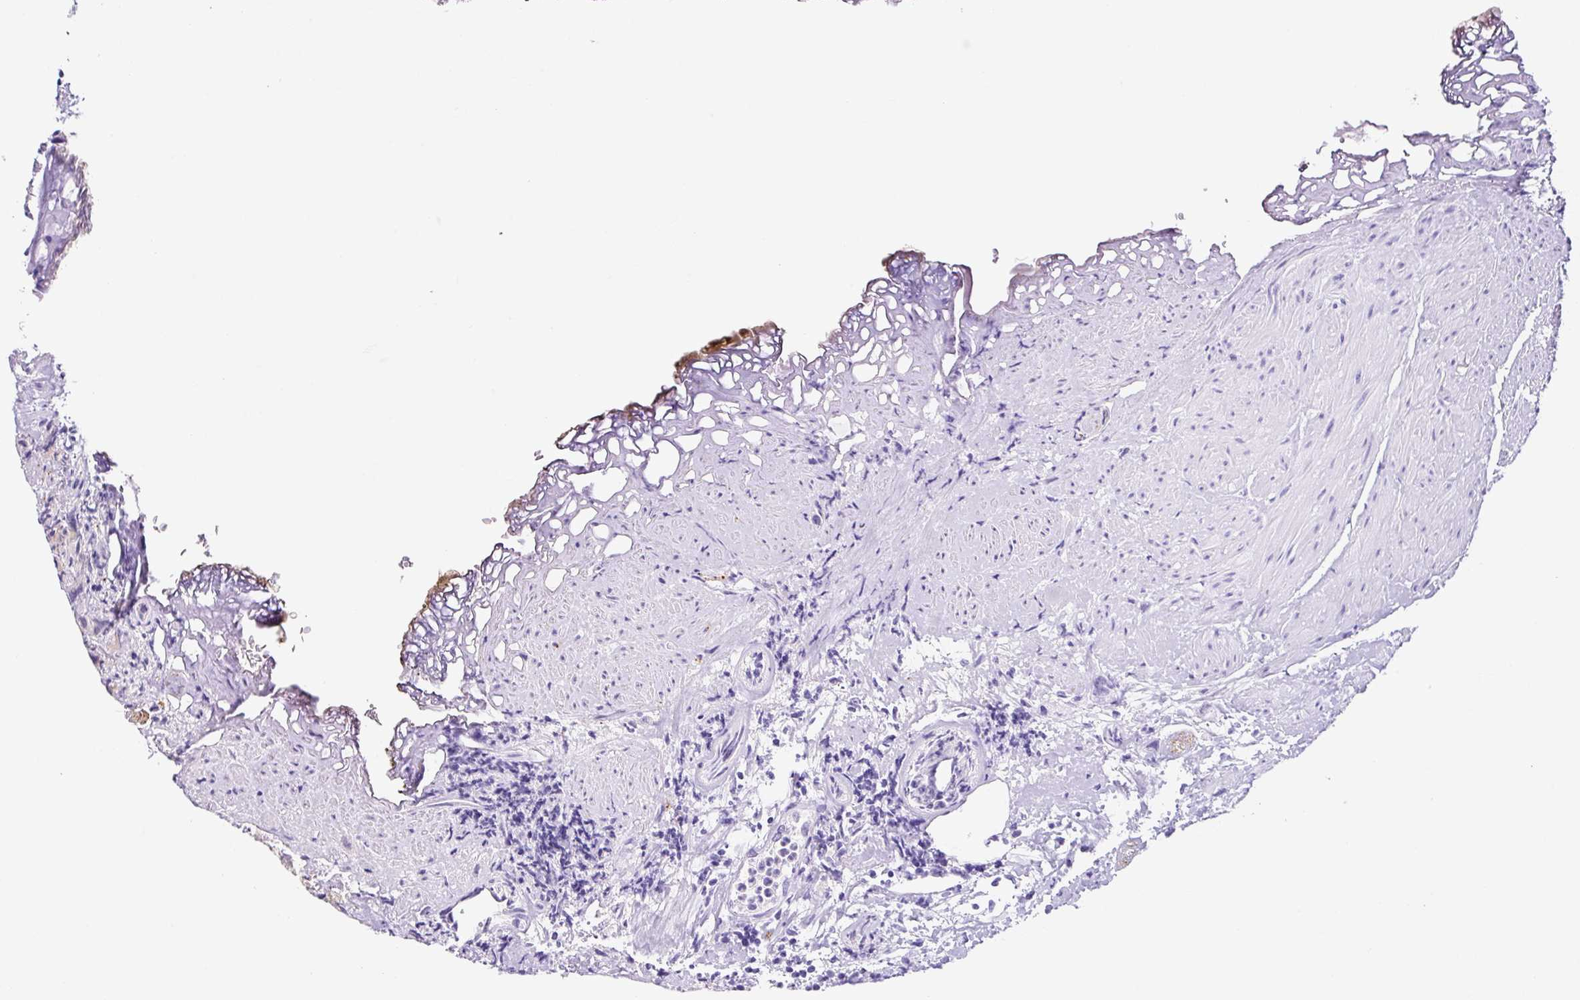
{"staining": {"intensity": "negative", "quantity": "none", "location": "none"}, "tissue": "prostate cancer", "cell_type": "Tumor cells", "image_type": "cancer", "snomed": [{"axis": "morphology", "description": "Adenocarcinoma, High grade"}, {"axis": "topography", "description": "Prostate"}], "caption": "A photomicrograph of prostate cancer (adenocarcinoma (high-grade)) stained for a protein reveals no brown staining in tumor cells. The staining is performed using DAB (3,3'-diaminobenzidine) brown chromogen with nuclei counter-stained in using hematoxylin.", "gene": "SYP", "patient": {"sex": "male", "age": 82}}